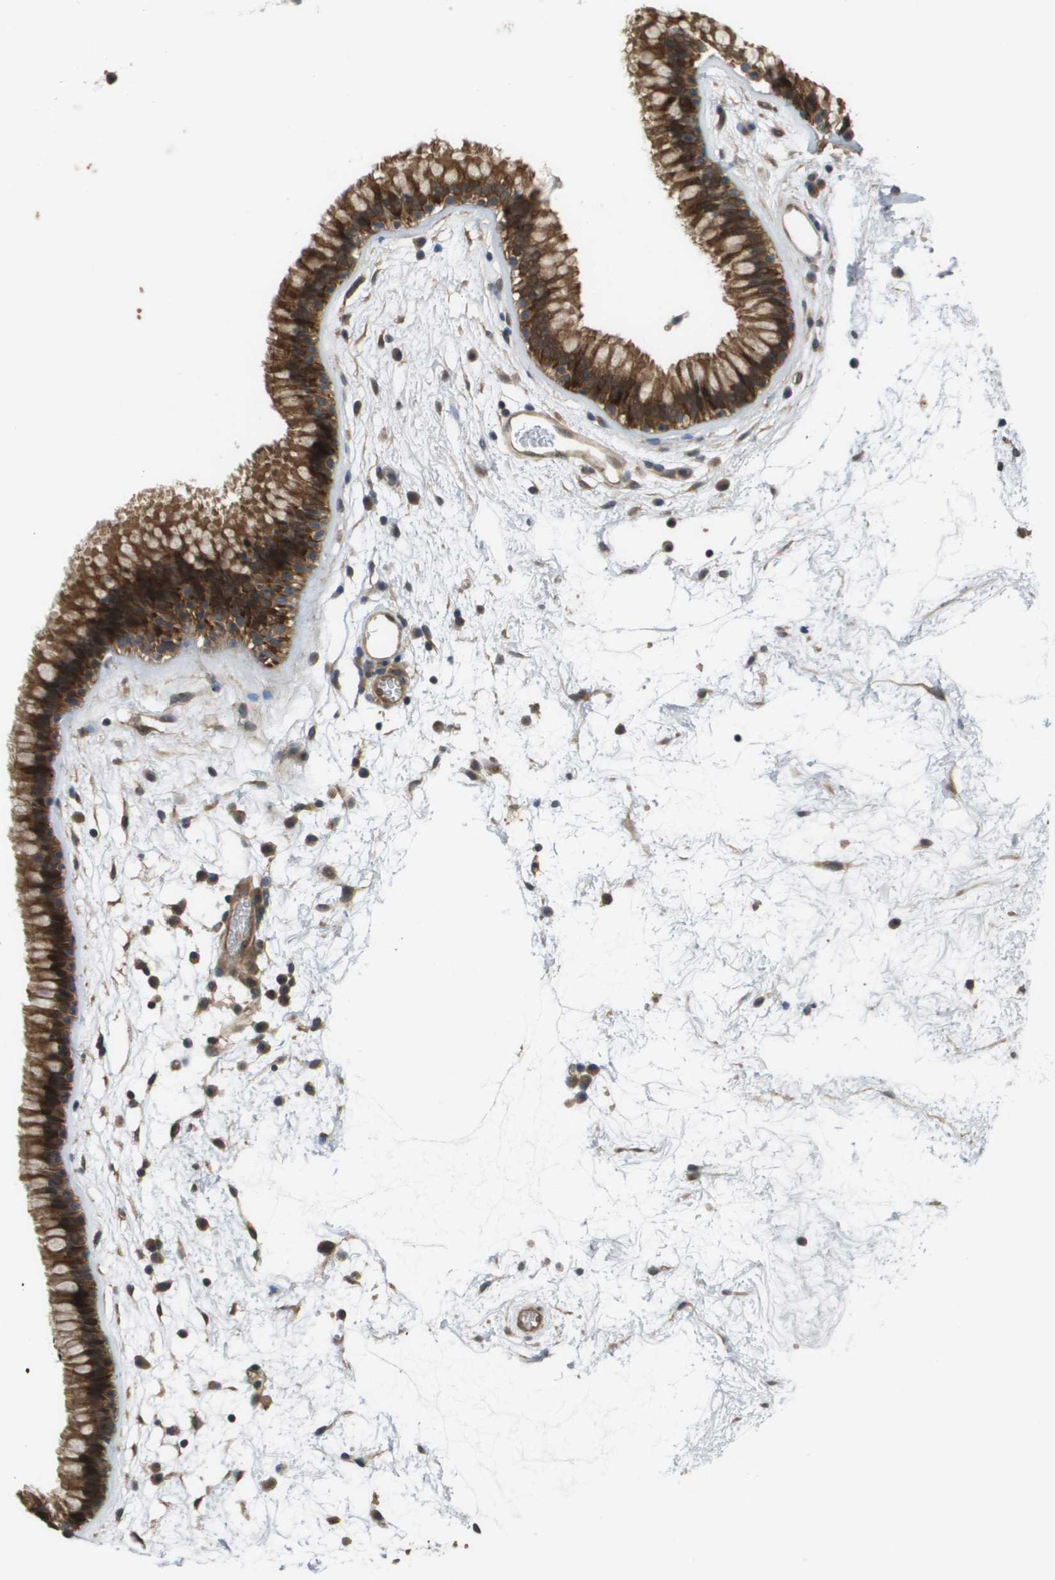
{"staining": {"intensity": "strong", "quantity": ">75%", "location": "cytoplasmic/membranous,nuclear"}, "tissue": "nasopharynx", "cell_type": "Respiratory epithelial cells", "image_type": "normal", "snomed": [{"axis": "morphology", "description": "Normal tissue, NOS"}, {"axis": "morphology", "description": "Inflammation, NOS"}, {"axis": "topography", "description": "Nasopharynx"}], "caption": "DAB (3,3'-diaminobenzidine) immunohistochemical staining of normal human nasopharynx displays strong cytoplasmic/membranous,nuclear protein expression in about >75% of respiratory epithelial cells.", "gene": "CTPS2", "patient": {"sex": "male", "age": 48}}